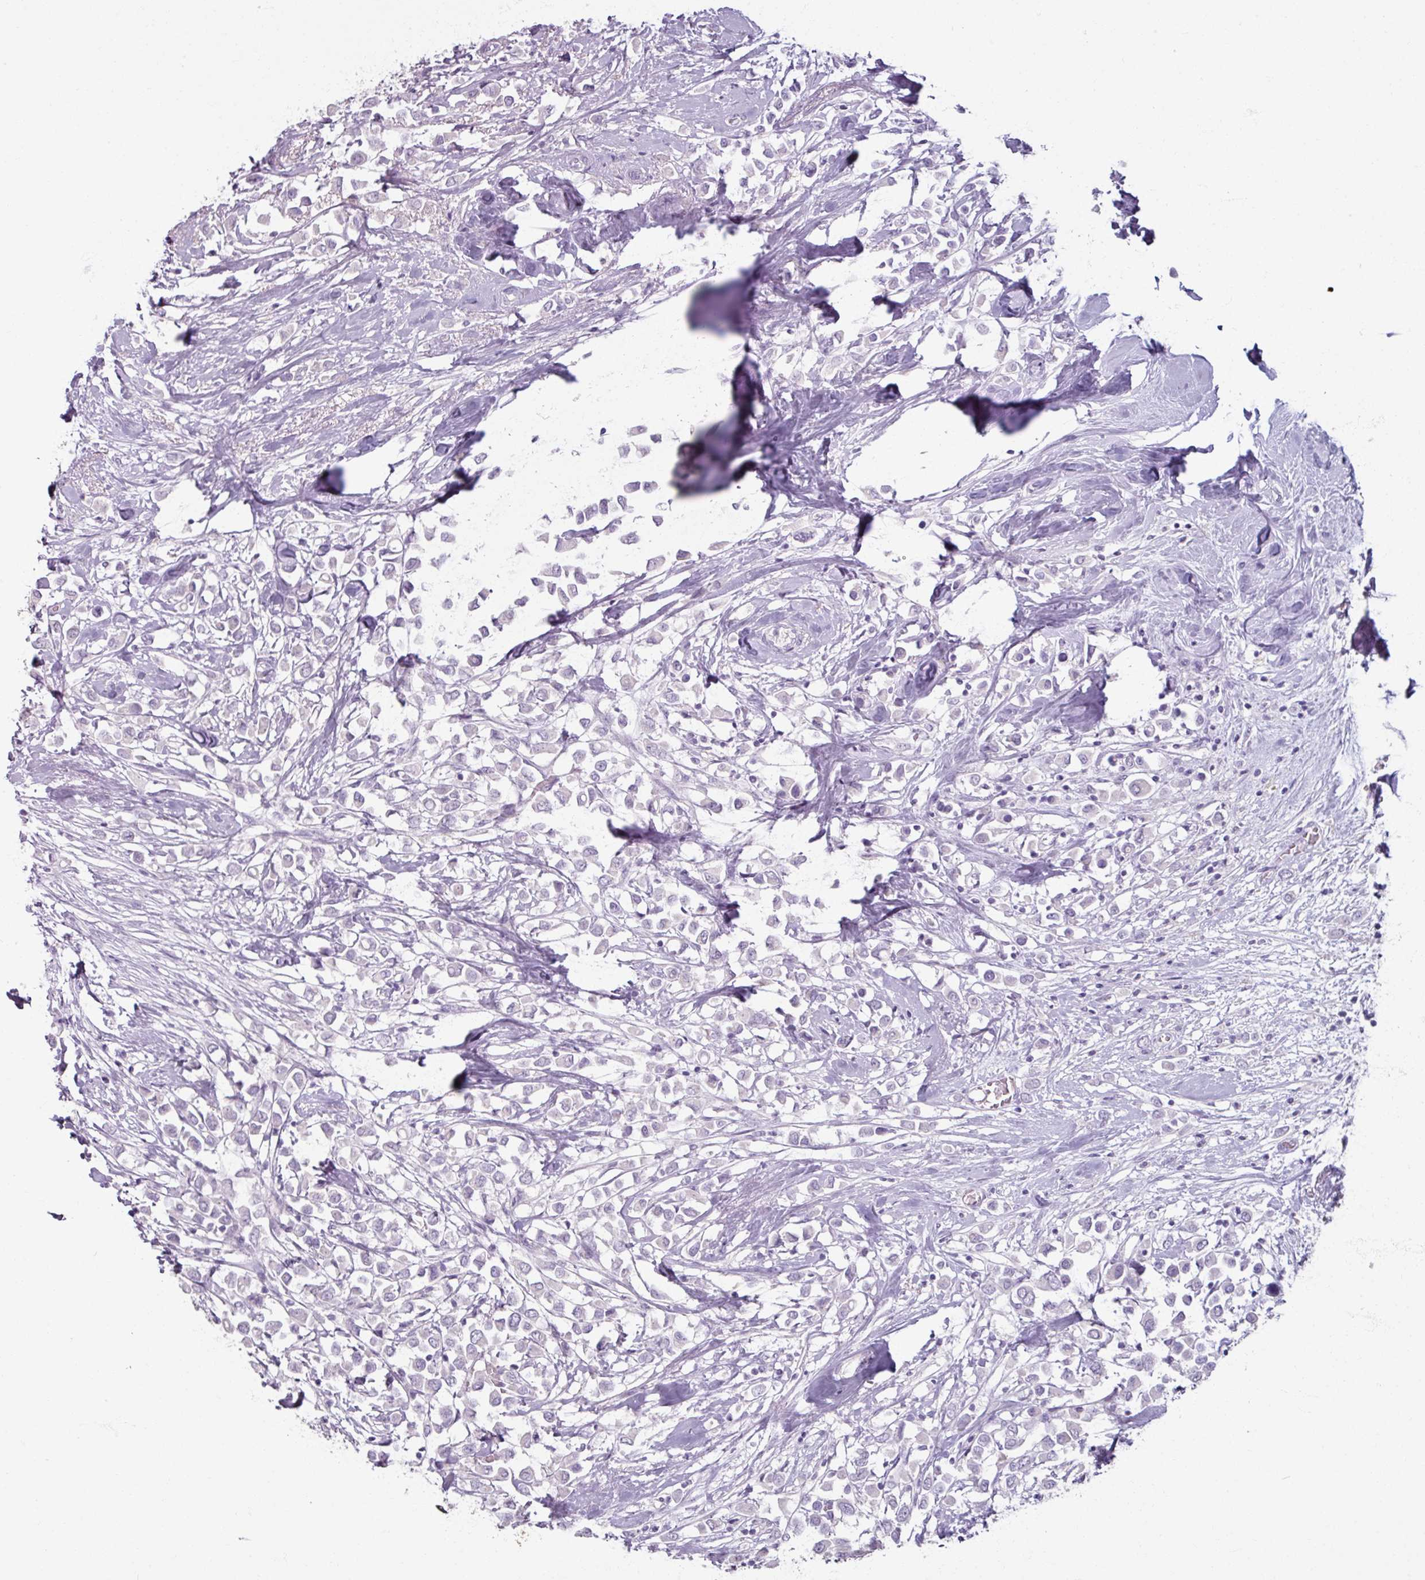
{"staining": {"intensity": "negative", "quantity": "none", "location": "none"}, "tissue": "breast cancer", "cell_type": "Tumor cells", "image_type": "cancer", "snomed": [{"axis": "morphology", "description": "Duct carcinoma"}, {"axis": "topography", "description": "Breast"}], "caption": "Photomicrograph shows no protein staining in tumor cells of breast cancer tissue. (IHC, brightfield microscopy, high magnification).", "gene": "SLC27A5", "patient": {"sex": "female", "age": 61}}